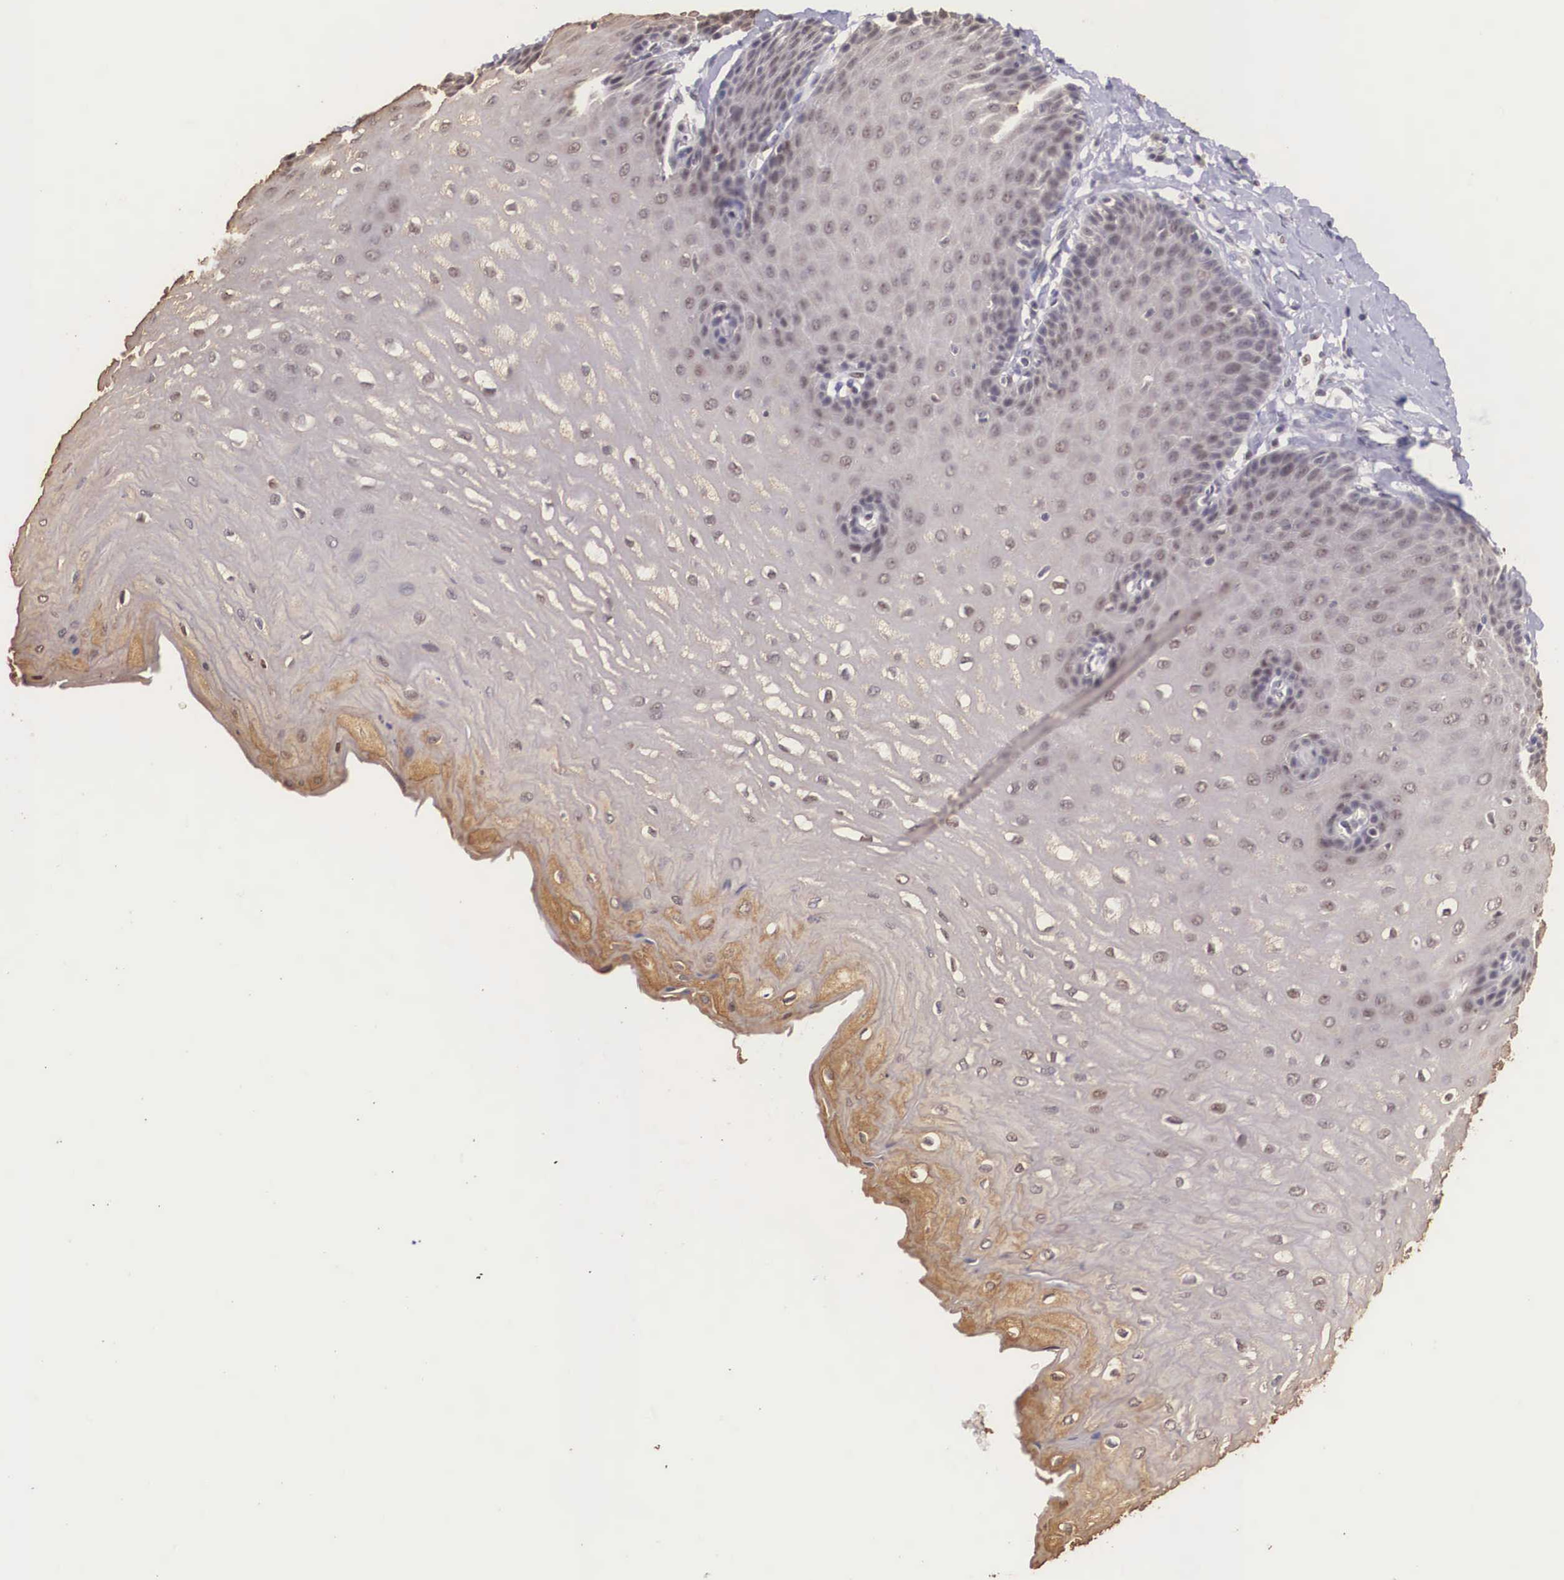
{"staining": {"intensity": "weak", "quantity": "25%-75%", "location": "nuclear"}, "tissue": "esophagus", "cell_type": "Squamous epithelial cells", "image_type": "normal", "snomed": [{"axis": "morphology", "description": "Normal tissue, NOS"}, {"axis": "topography", "description": "Esophagus"}], "caption": "Protein staining displays weak nuclear staining in approximately 25%-75% of squamous epithelial cells in normal esophagus.", "gene": "ZNF275", "patient": {"sex": "male", "age": 70}}